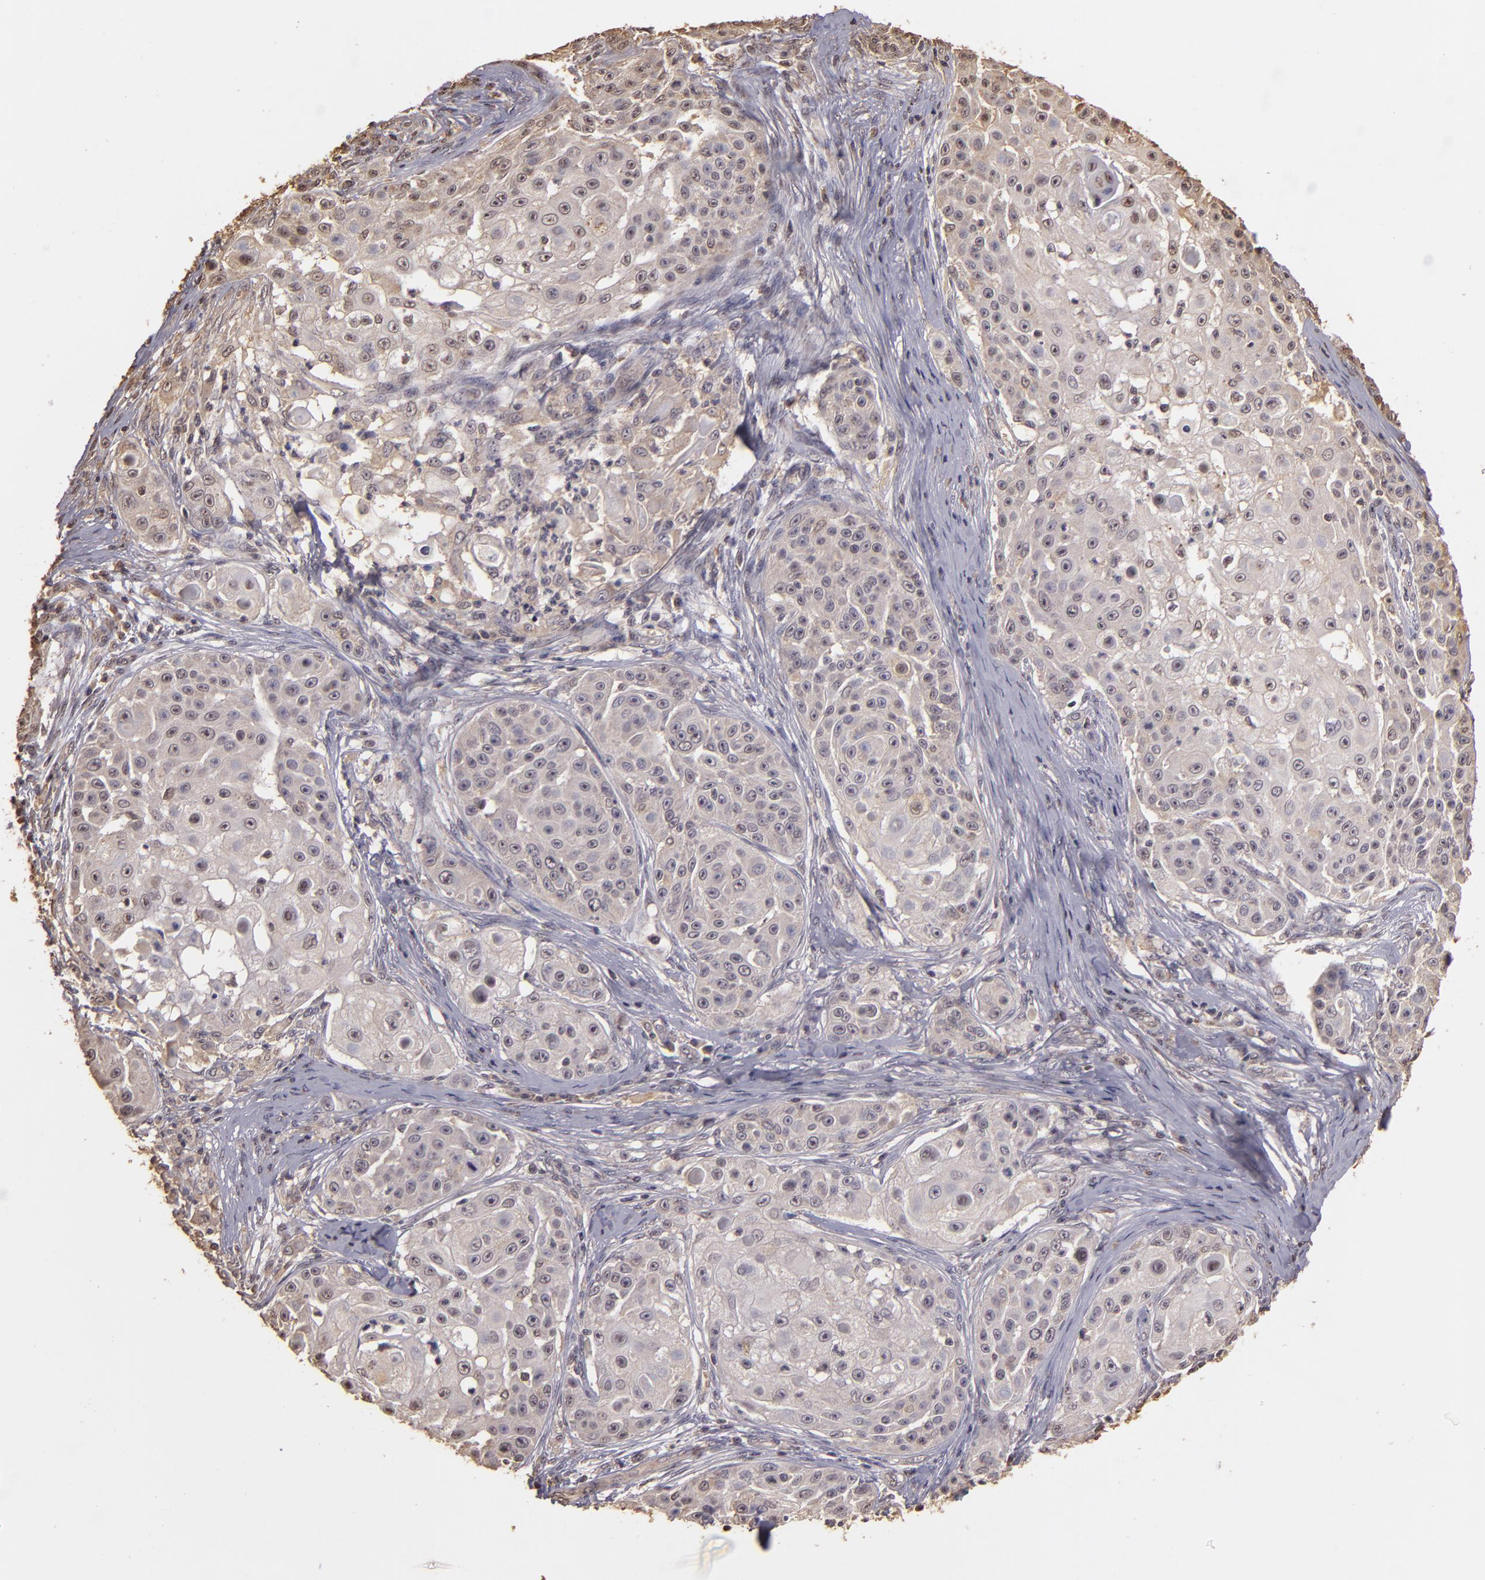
{"staining": {"intensity": "negative", "quantity": "none", "location": "none"}, "tissue": "skin cancer", "cell_type": "Tumor cells", "image_type": "cancer", "snomed": [{"axis": "morphology", "description": "Squamous cell carcinoma, NOS"}, {"axis": "topography", "description": "Skin"}], "caption": "Immunohistochemical staining of human skin cancer (squamous cell carcinoma) demonstrates no significant positivity in tumor cells.", "gene": "ARPC2", "patient": {"sex": "female", "age": 57}}